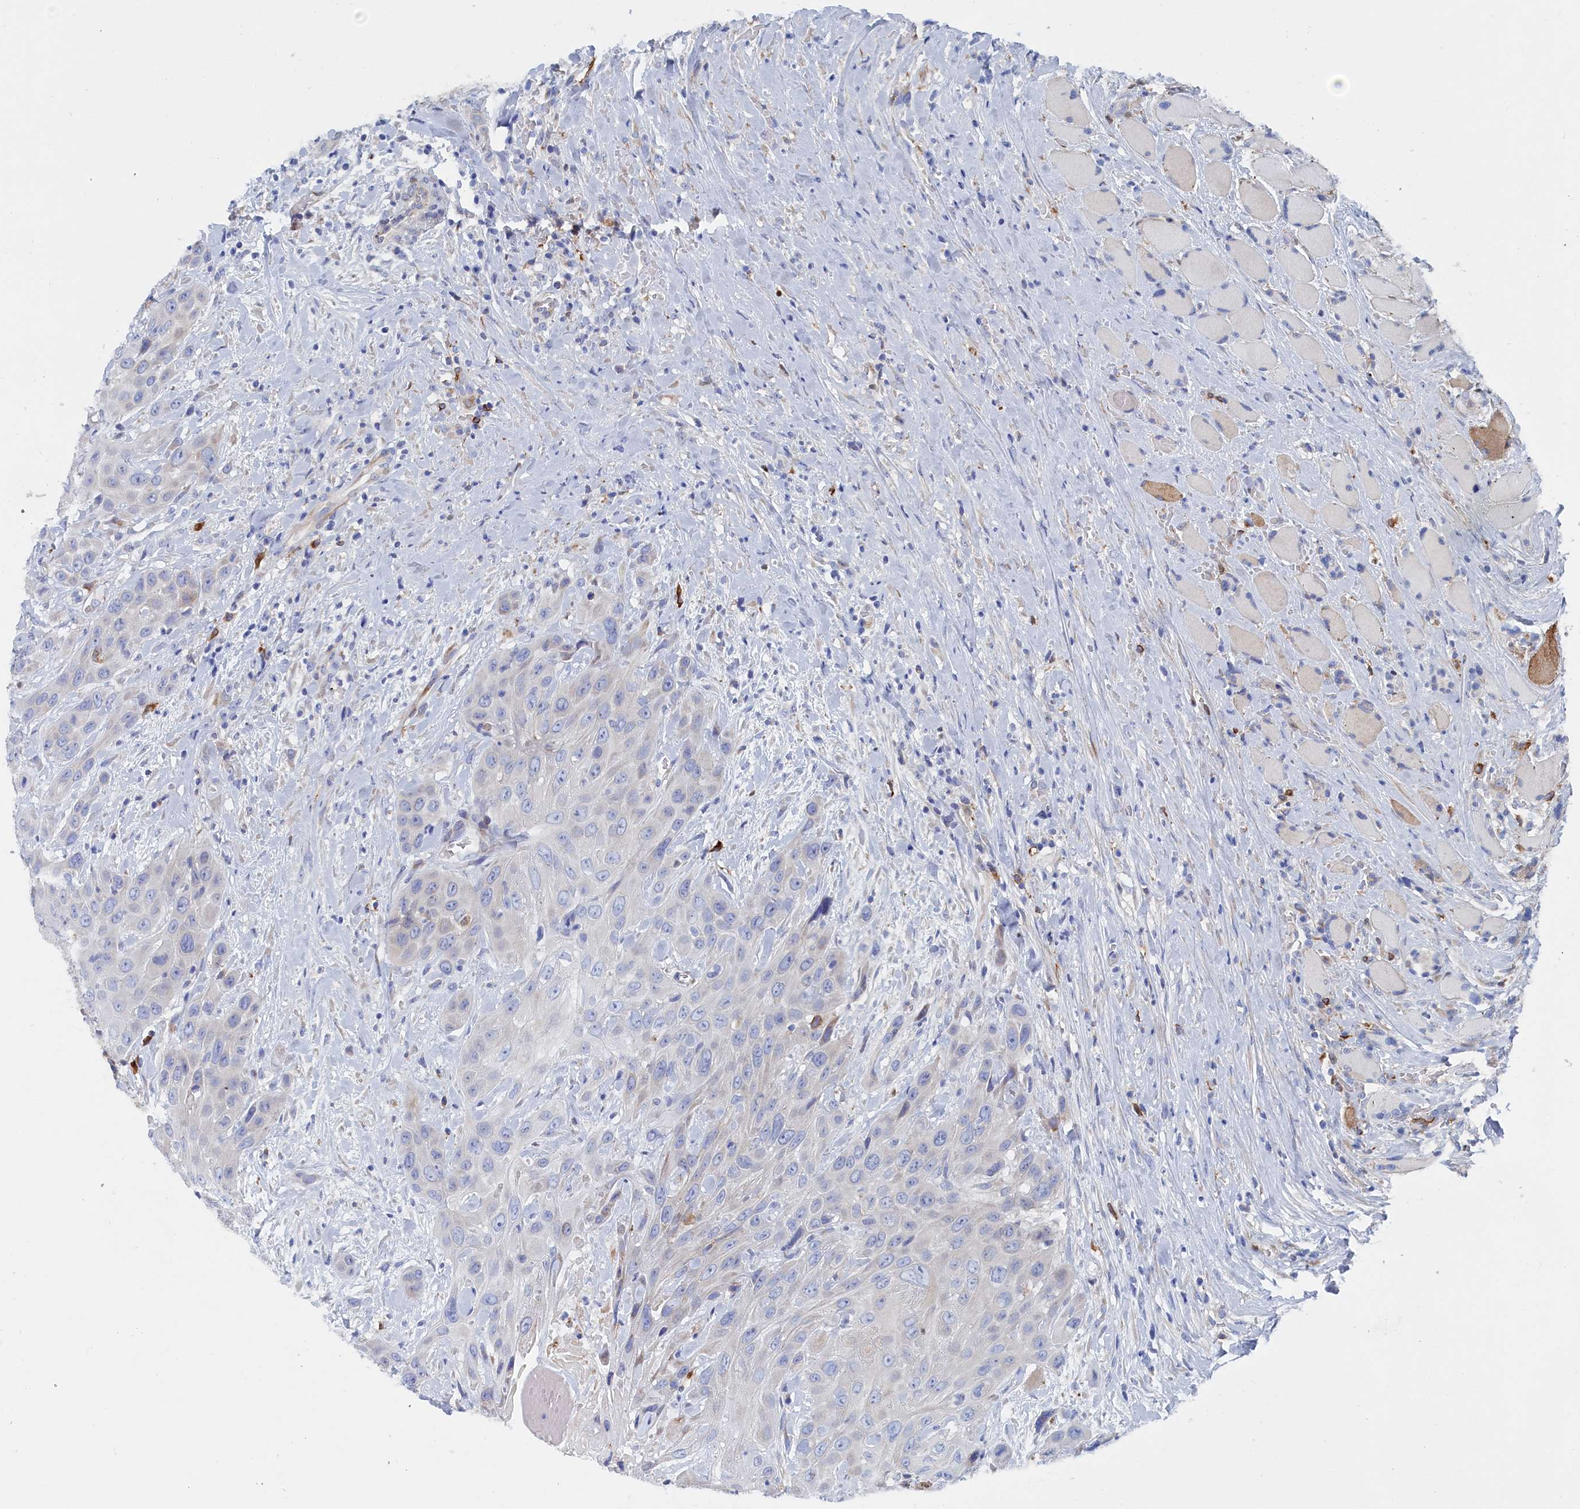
{"staining": {"intensity": "negative", "quantity": "none", "location": "none"}, "tissue": "head and neck cancer", "cell_type": "Tumor cells", "image_type": "cancer", "snomed": [{"axis": "morphology", "description": "Squamous cell carcinoma, NOS"}, {"axis": "topography", "description": "Head-Neck"}], "caption": "Histopathology image shows no protein positivity in tumor cells of squamous cell carcinoma (head and neck) tissue.", "gene": "COG7", "patient": {"sex": "male", "age": 81}}